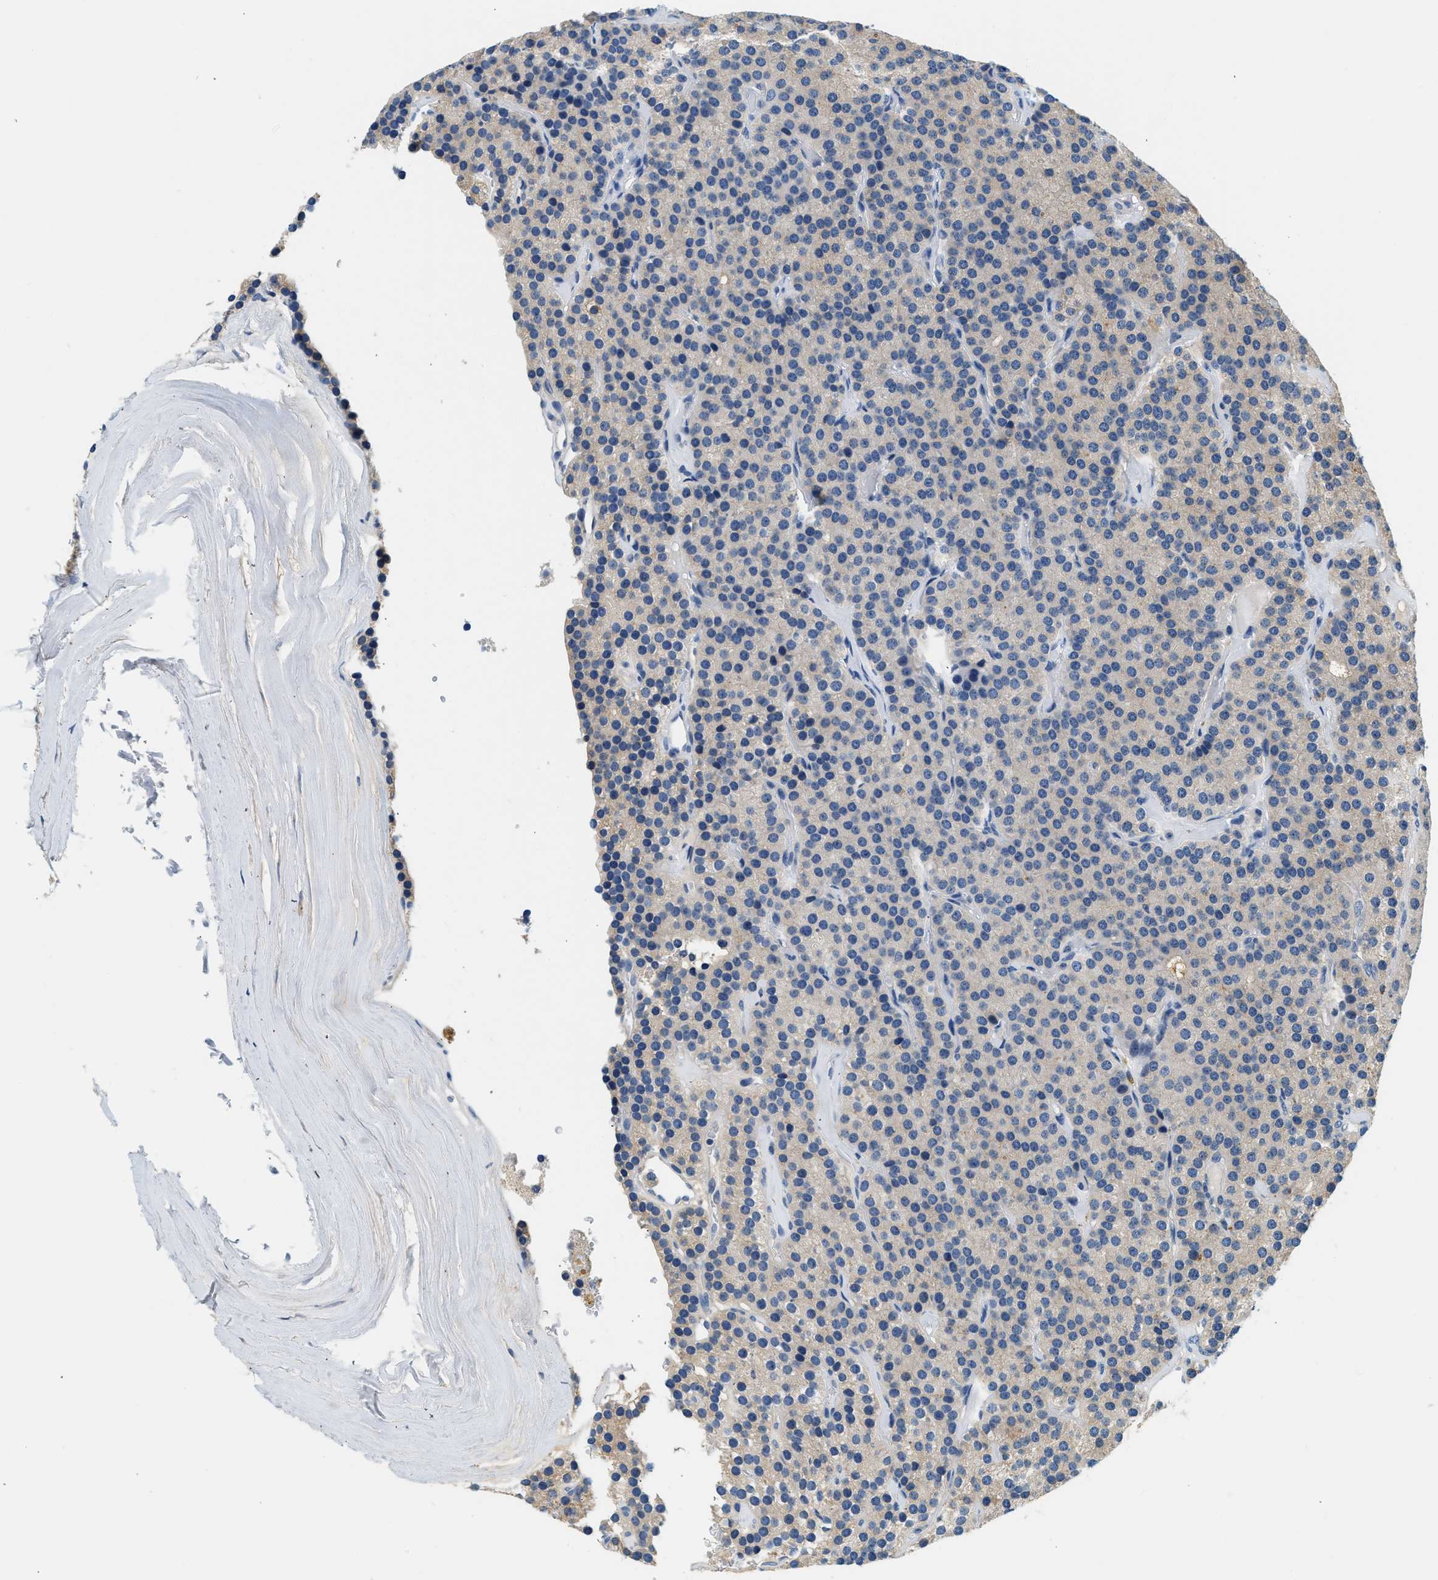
{"staining": {"intensity": "weak", "quantity": ">75%", "location": "cytoplasmic/membranous"}, "tissue": "parathyroid gland", "cell_type": "Glandular cells", "image_type": "normal", "snomed": [{"axis": "morphology", "description": "Normal tissue, NOS"}, {"axis": "morphology", "description": "Adenoma, NOS"}, {"axis": "topography", "description": "Parathyroid gland"}], "caption": "Immunohistochemical staining of unremarkable human parathyroid gland shows weak cytoplasmic/membranous protein positivity in about >75% of glandular cells.", "gene": "SLC35E1", "patient": {"sex": "female", "age": 86}}